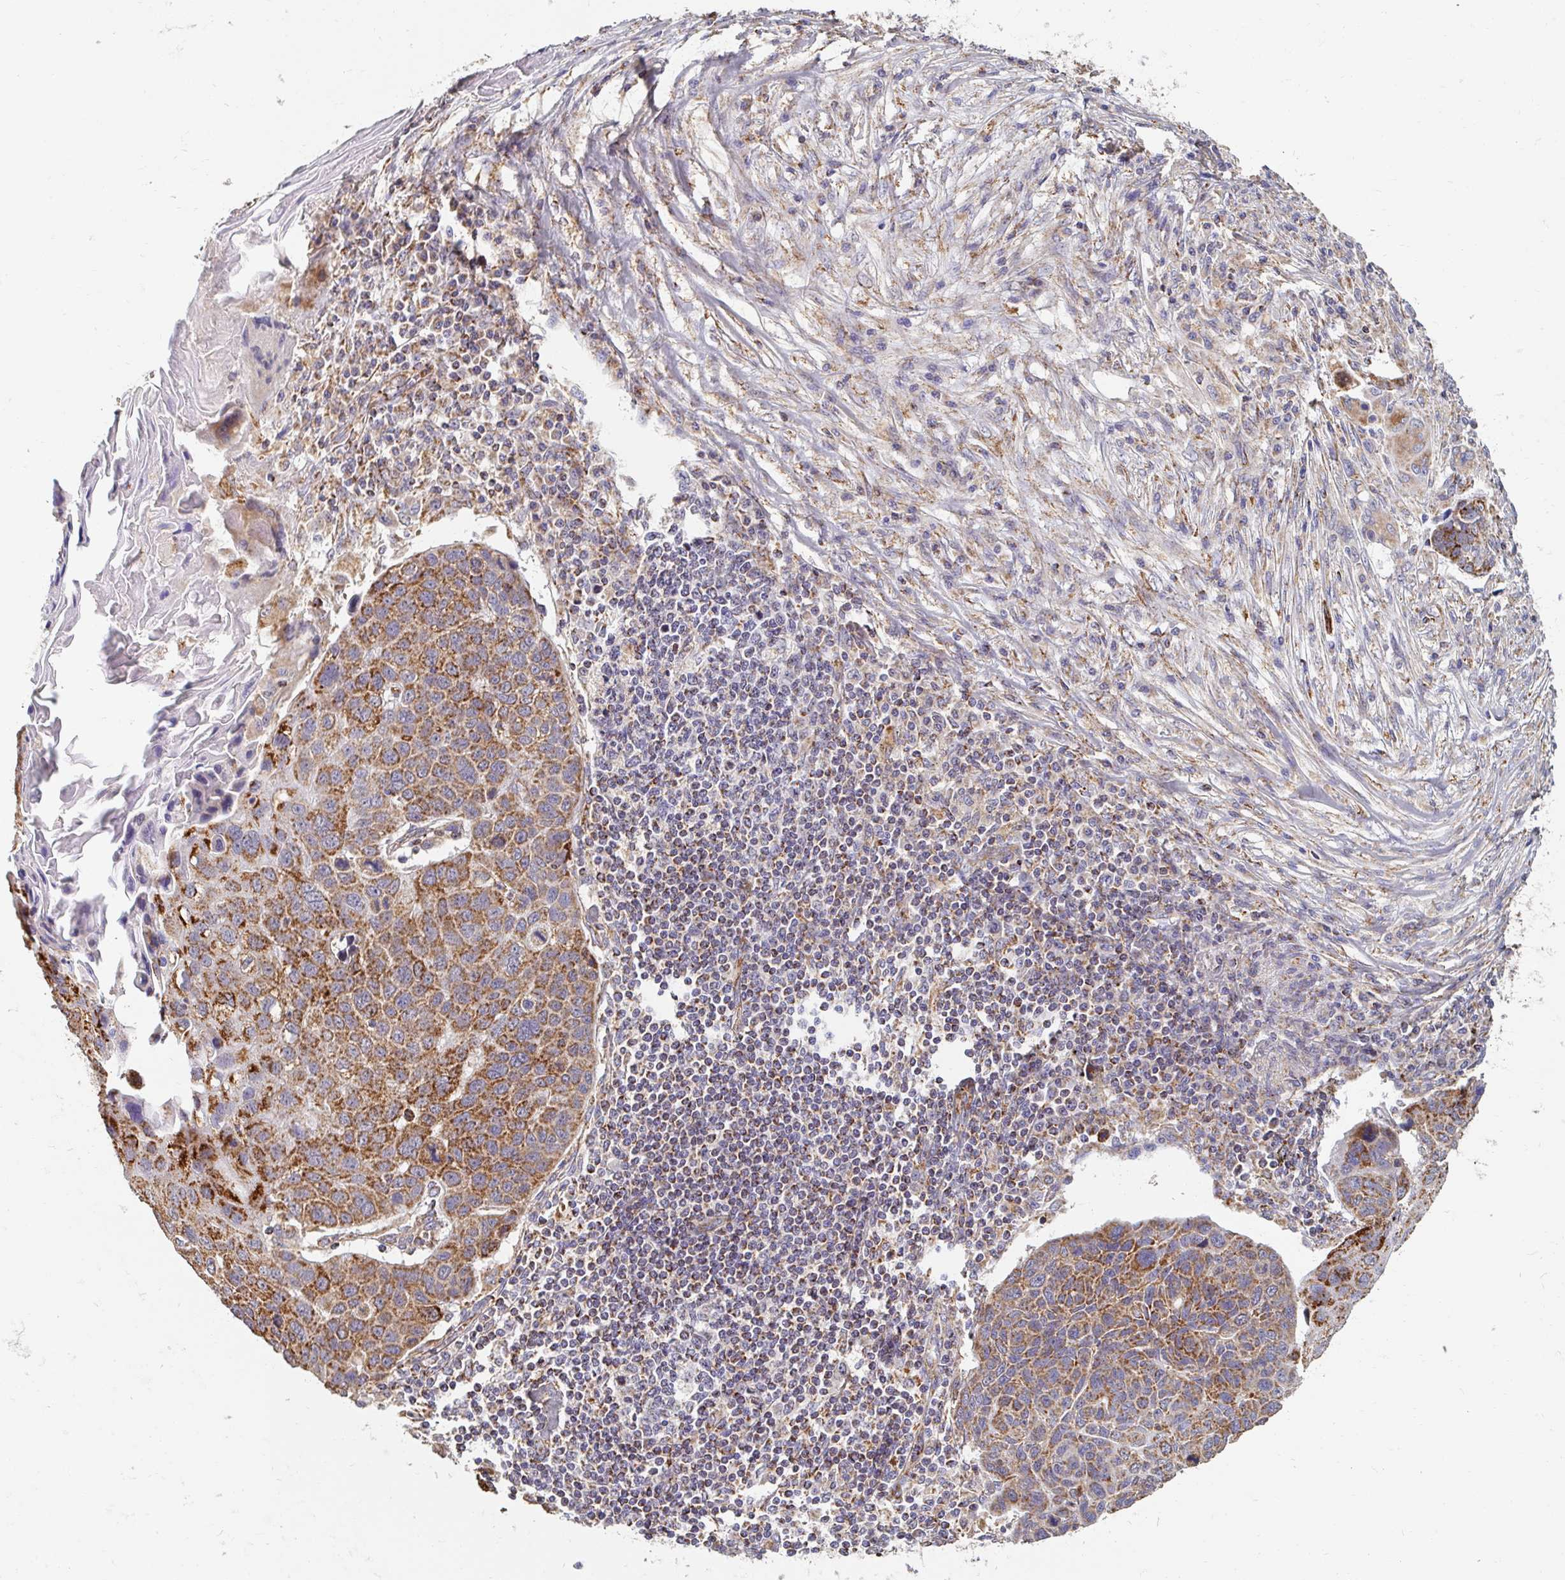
{"staining": {"intensity": "moderate", "quantity": ">75%", "location": "cytoplasmic/membranous"}, "tissue": "lung cancer", "cell_type": "Tumor cells", "image_type": "cancer", "snomed": [{"axis": "morphology", "description": "Squamous cell carcinoma, NOS"}, {"axis": "topography", "description": "Lymph node"}, {"axis": "topography", "description": "Lung"}], "caption": "Tumor cells display medium levels of moderate cytoplasmic/membranous staining in about >75% of cells in human lung cancer.", "gene": "MAVS", "patient": {"sex": "male", "age": 61}}